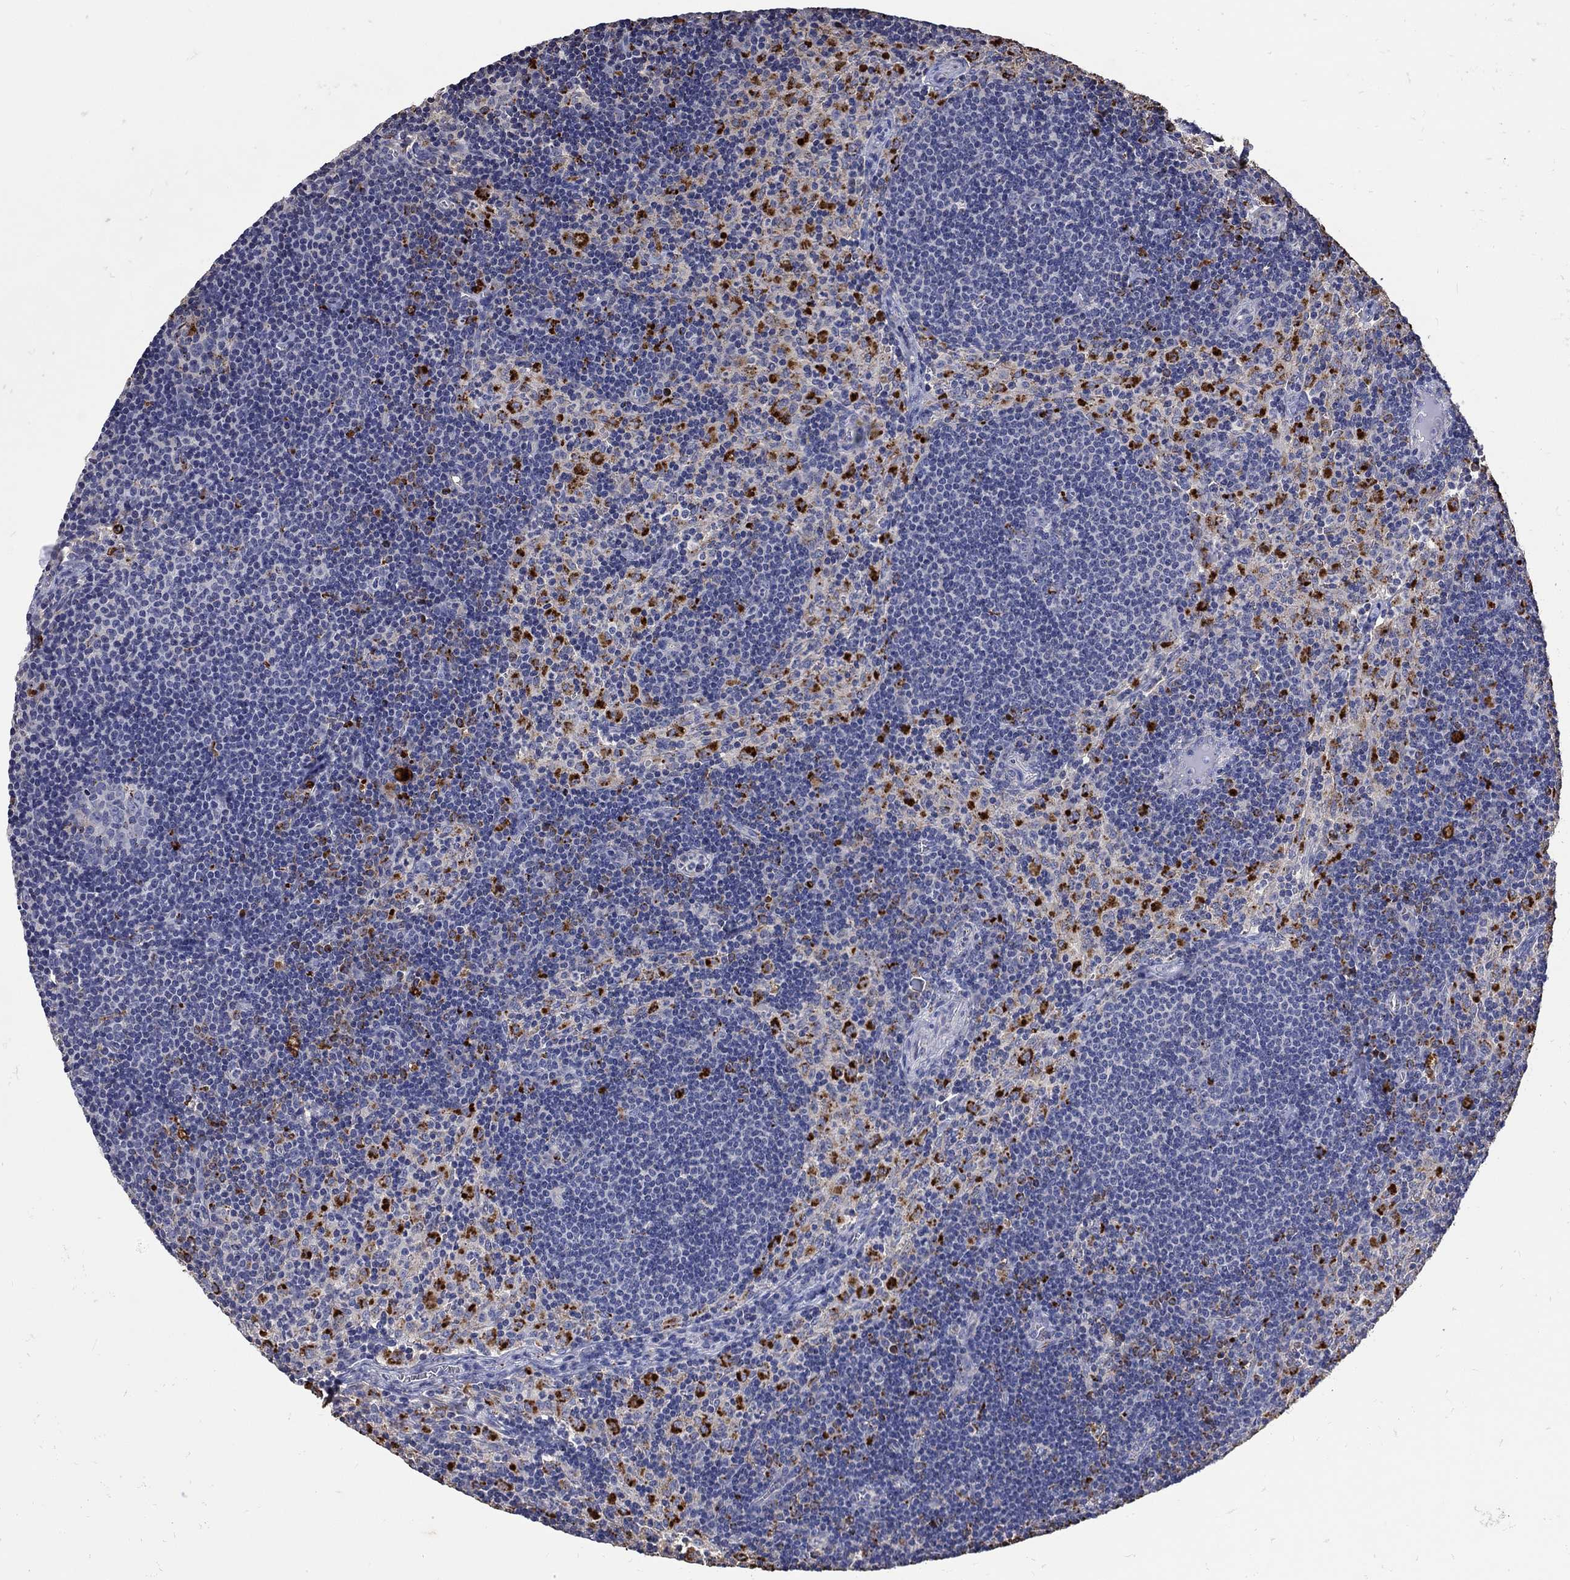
{"staining": {"intensity": "negative", "quantity": "none", "location": "none"}, "tissue": "lymph node", "cell_type": "Germinal center cells", "image_type": "normal", "snomed": [{"axis": "morphology", "description": "Normal tissue, NOS"}, {"axis": "topography", "description": "Lymph node"}], "caption": "Immunohistochemistry histopathology image of benign lymph node stained for a protein (brown), which exhibits no expression in germinal center cells.", "gene": "CTSB", "patient": {"sex": "female", "age": 34}}